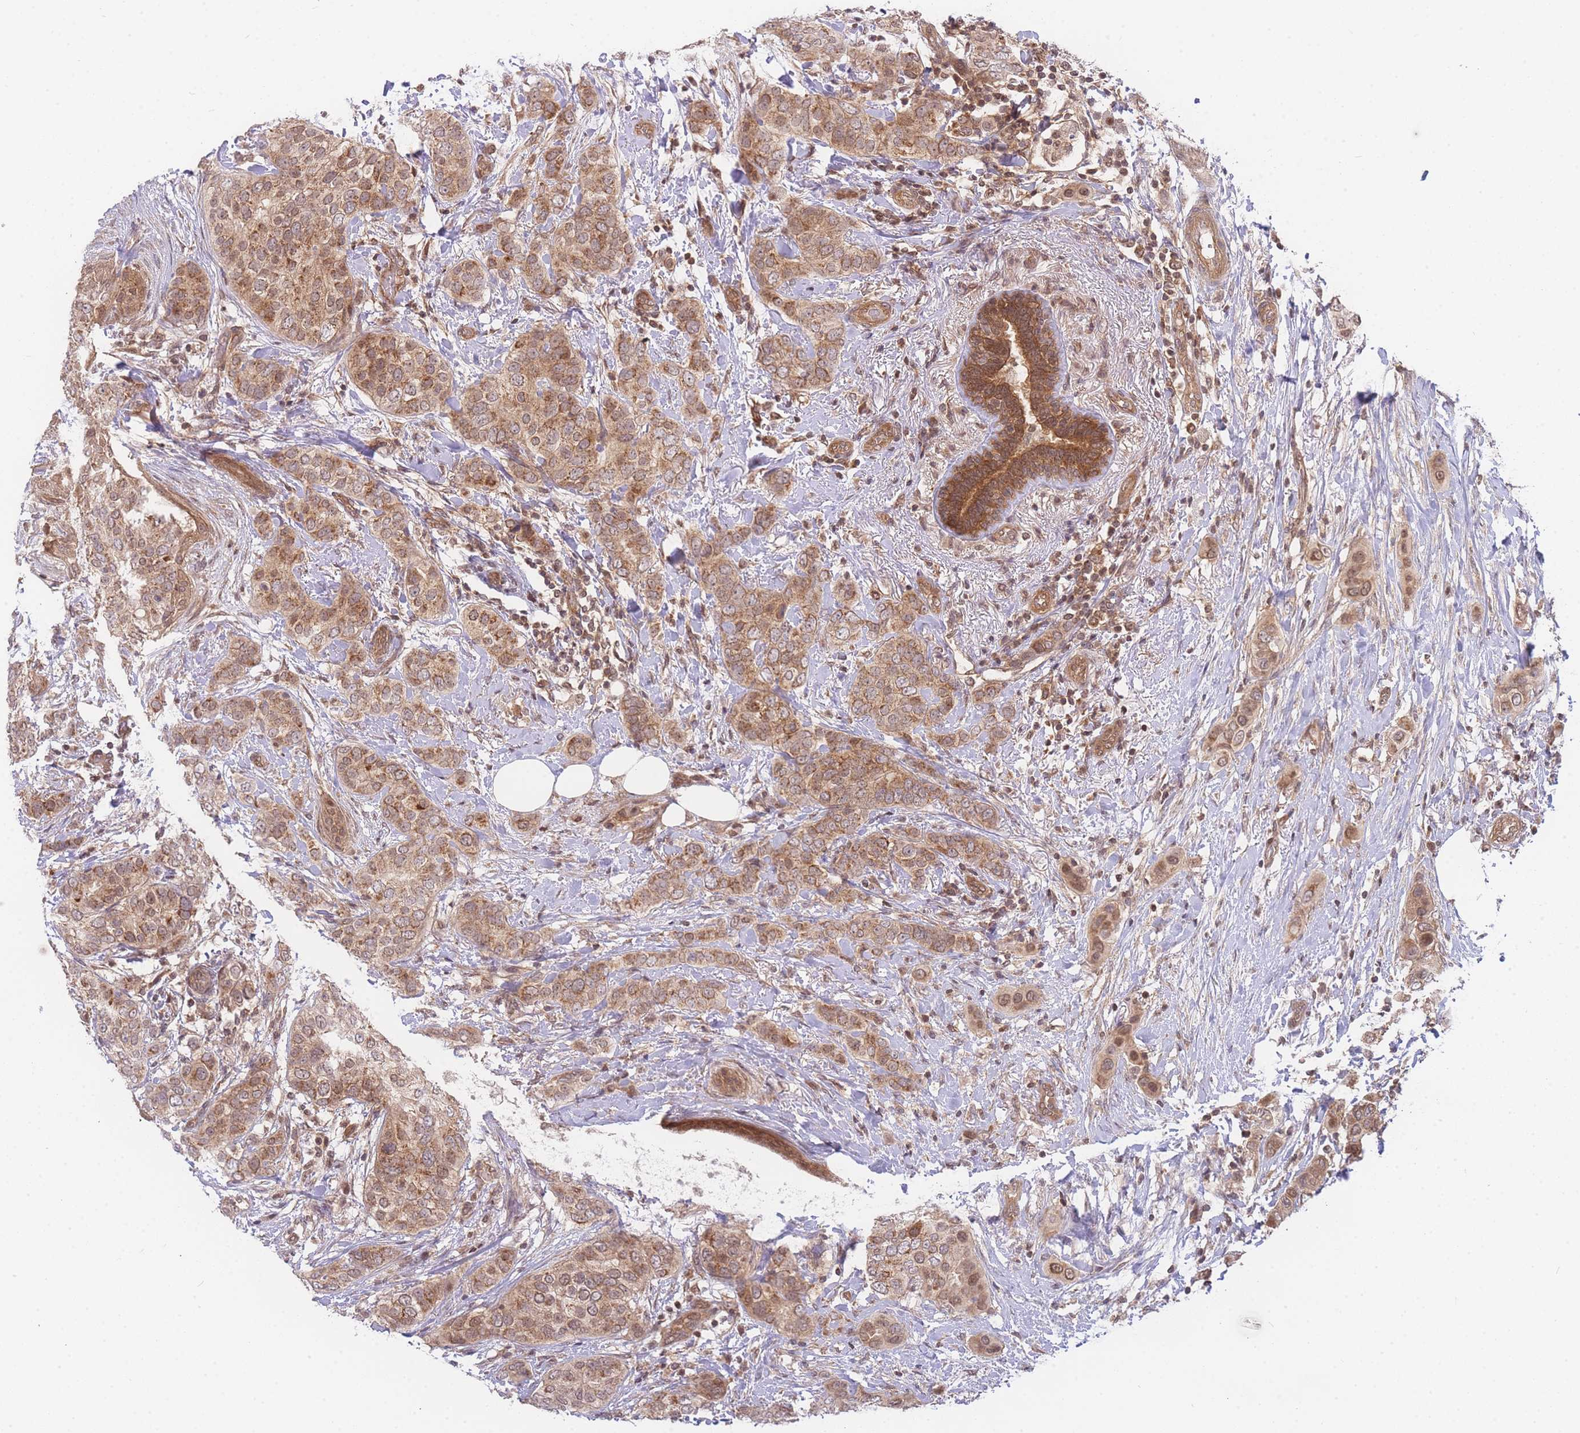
{"staining": {"intensity": "moderate", "quantity": ">75%", "location": "cytoplasmic/membranous,nuclear"}, "tissue": "breast cancer", "cell_type": "Tumor cells", "image_type": "cancer", "snomed": [{"axis": "morphology", "description": "Lobular carcinoma"}, {"axis": "topography", "description": "Breast"}], "caption": "Protein expression analysis of lobular carcinoma (breast) shows moderate cytoplasmic/membranous and nuclear positivity in approximately >75% of tumor cells.", "gene": "KIAA1191", "patient": {"sex": "female", "age": 51}}